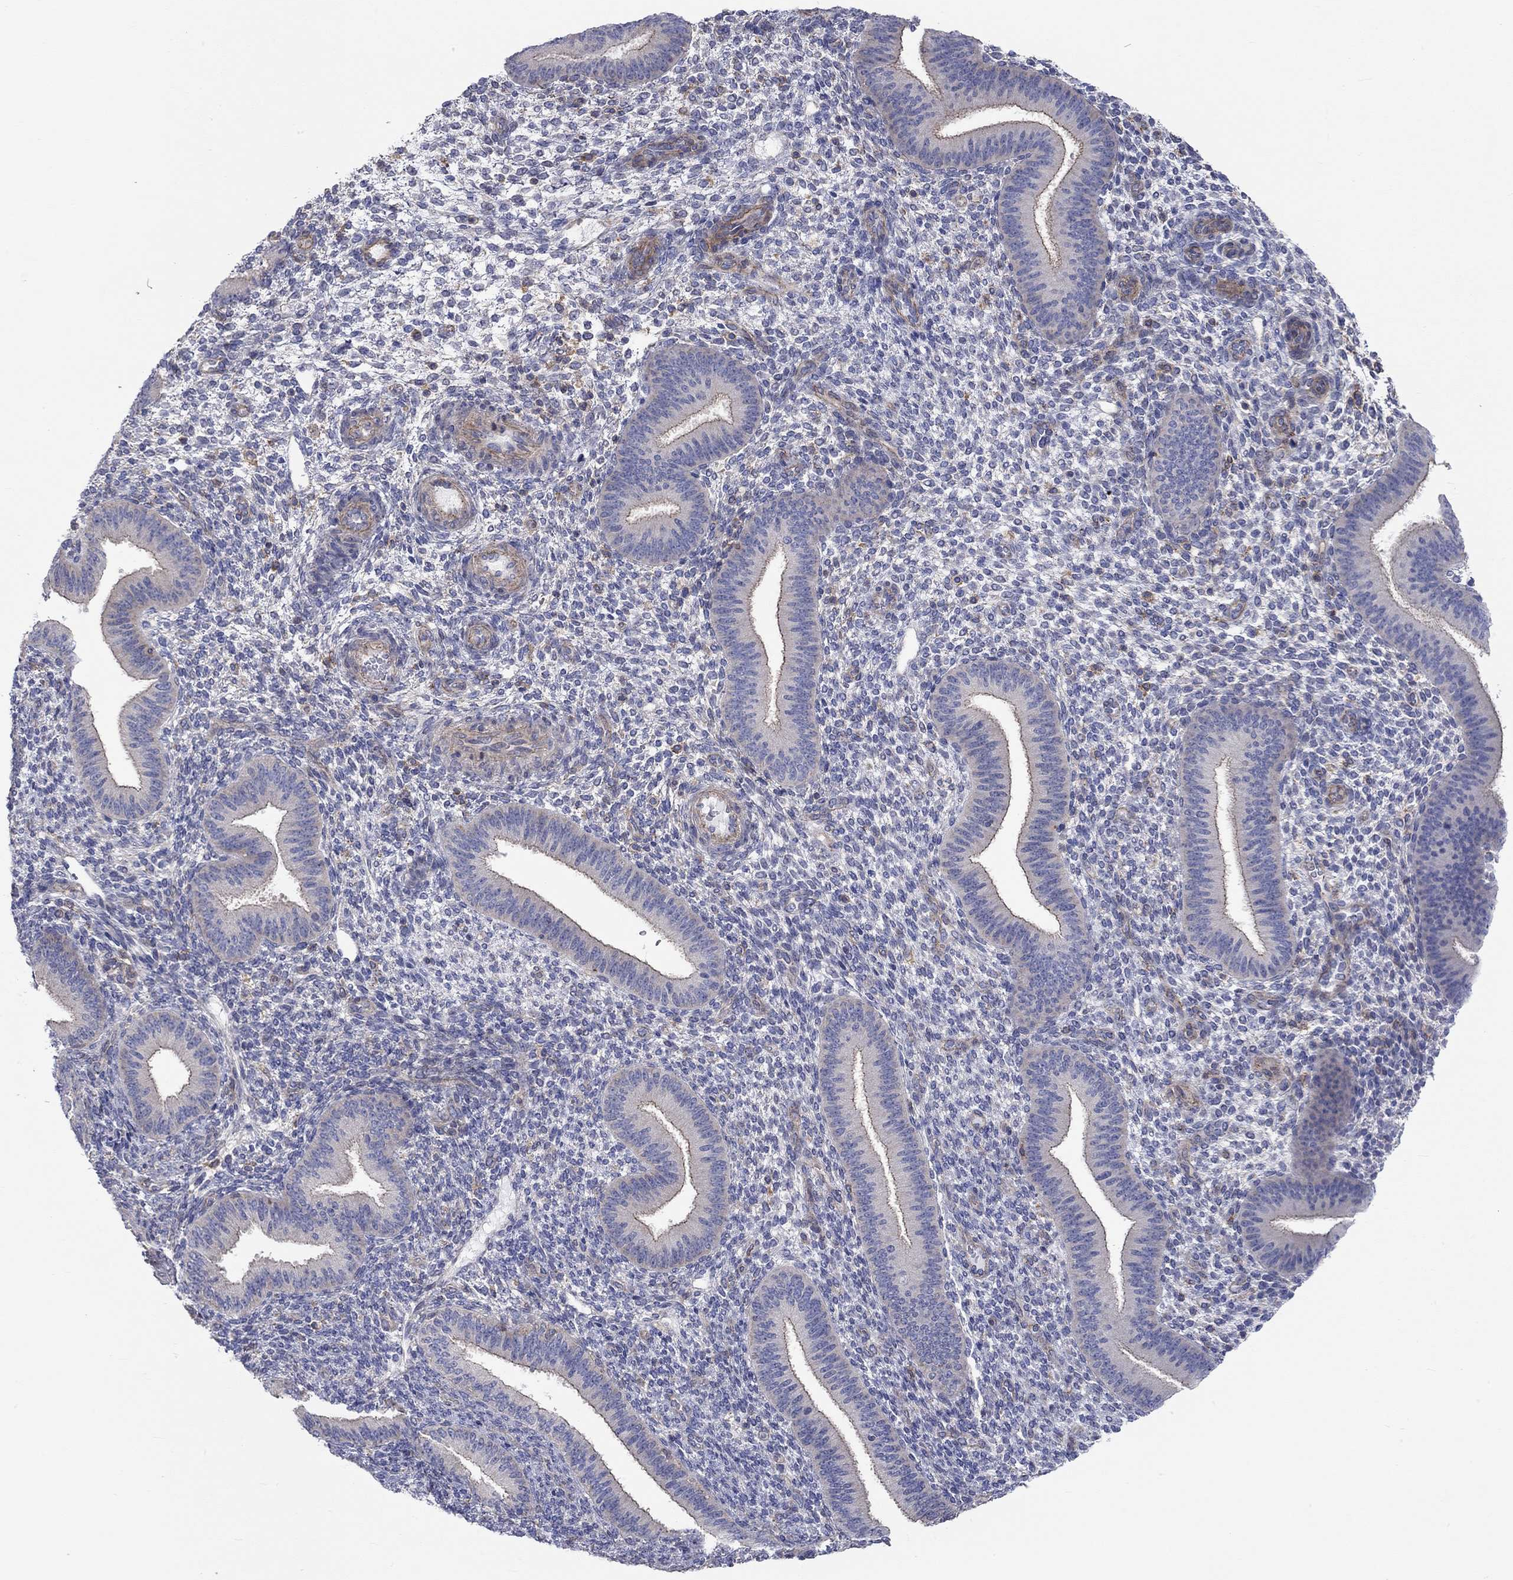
{"staining": {"intensity": "moderate", "quantity": "<25%", "location": "cytoplasmic/membranous"}, "tissue": "endometrium", "cell_type": "Cells in endometrial stroma", "image_type": "normal", "snomed": [{"axis": "morphology", "description": "Normal tissue, NOS"}, {"axis": "topography", "description": "Endometrium"}], "caption": "The image displays a brown stain indicating the presence of a protein in the cytoplasmic/membranous of cells in endometrial stroma in endometrium.", "gene": "PCDHGA10", "patient": {"sex": "female", "age": 39}}